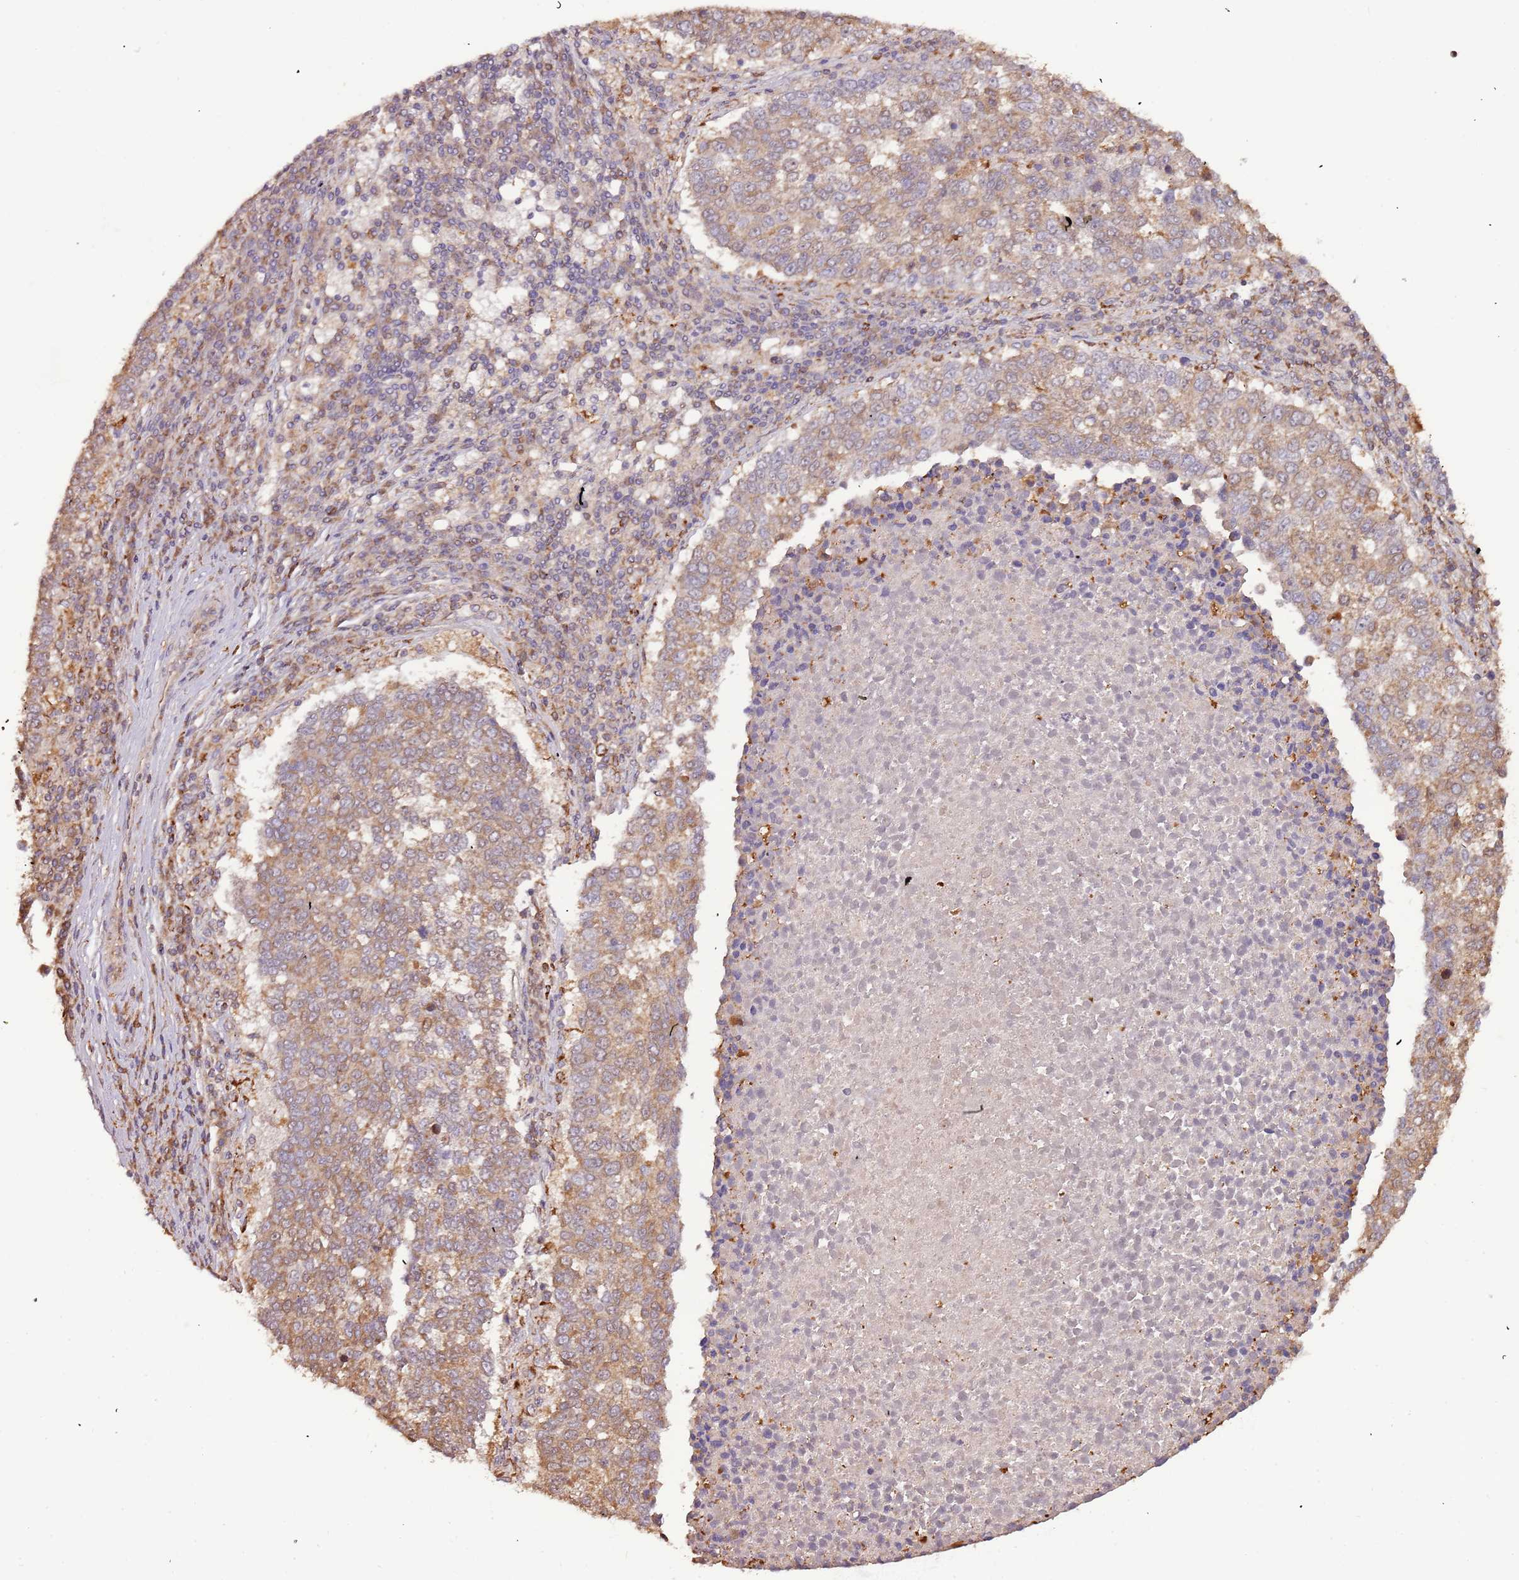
{"staining": {"intensity": "moderate", "quantity": "25%-75%", "location": "cytoplasmic/membranous"}, "tissue": "lung cancer", "cell_type": "Tumor cells", "image_type": "cancer", "snomed": [{"axis": "morphology", "description": "Squamous cell carcinoma, NOS"}, {"axis": "topography", "description": "Lung"}], "caption": "Protein staining of lung cancer tissue reveals moderate cytoplasmic/membranous positivity in approximately 25%-75% of tumor cells.", "gene": "IL17RD", "patient": {"sex": "male", "age": 73}}